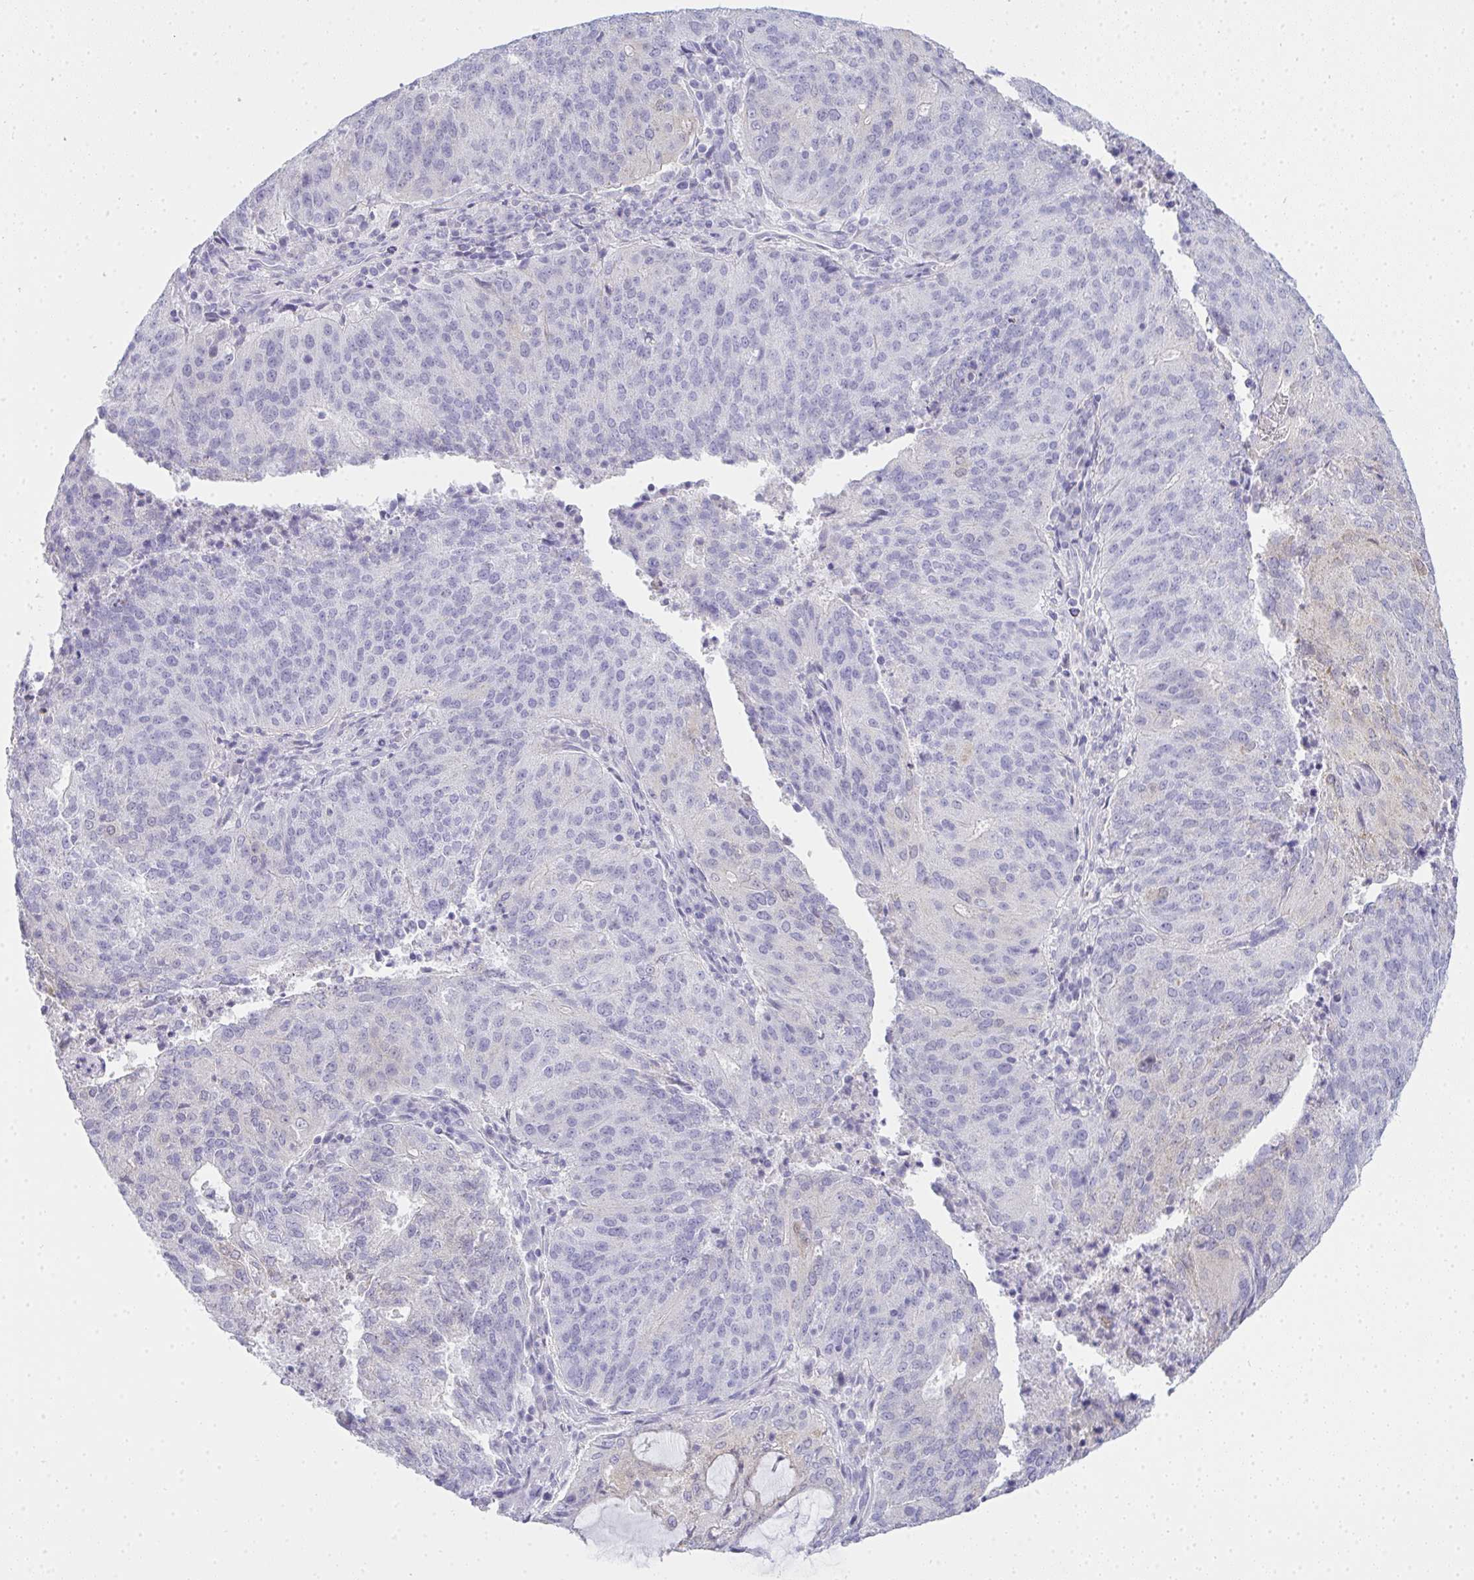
{"staining": {"intensity": "negative", "quantity": "none", "location": "none"}, "tissue": "endometrial cancer", "cell_type": "Tumor cells", "image_type": "cancer", "snomed": [{"axis": "morphology", "description": "Adenocarcinoma, NOS"}, {"axis": "topography", "description": "Endometrium"}], "caption": "Endometrial cancer was stained to show a protein in brown. There is no significant staining in tumor cells.", "gene": "GSDMB", "patient": {"sex": "female", "age": 82}}